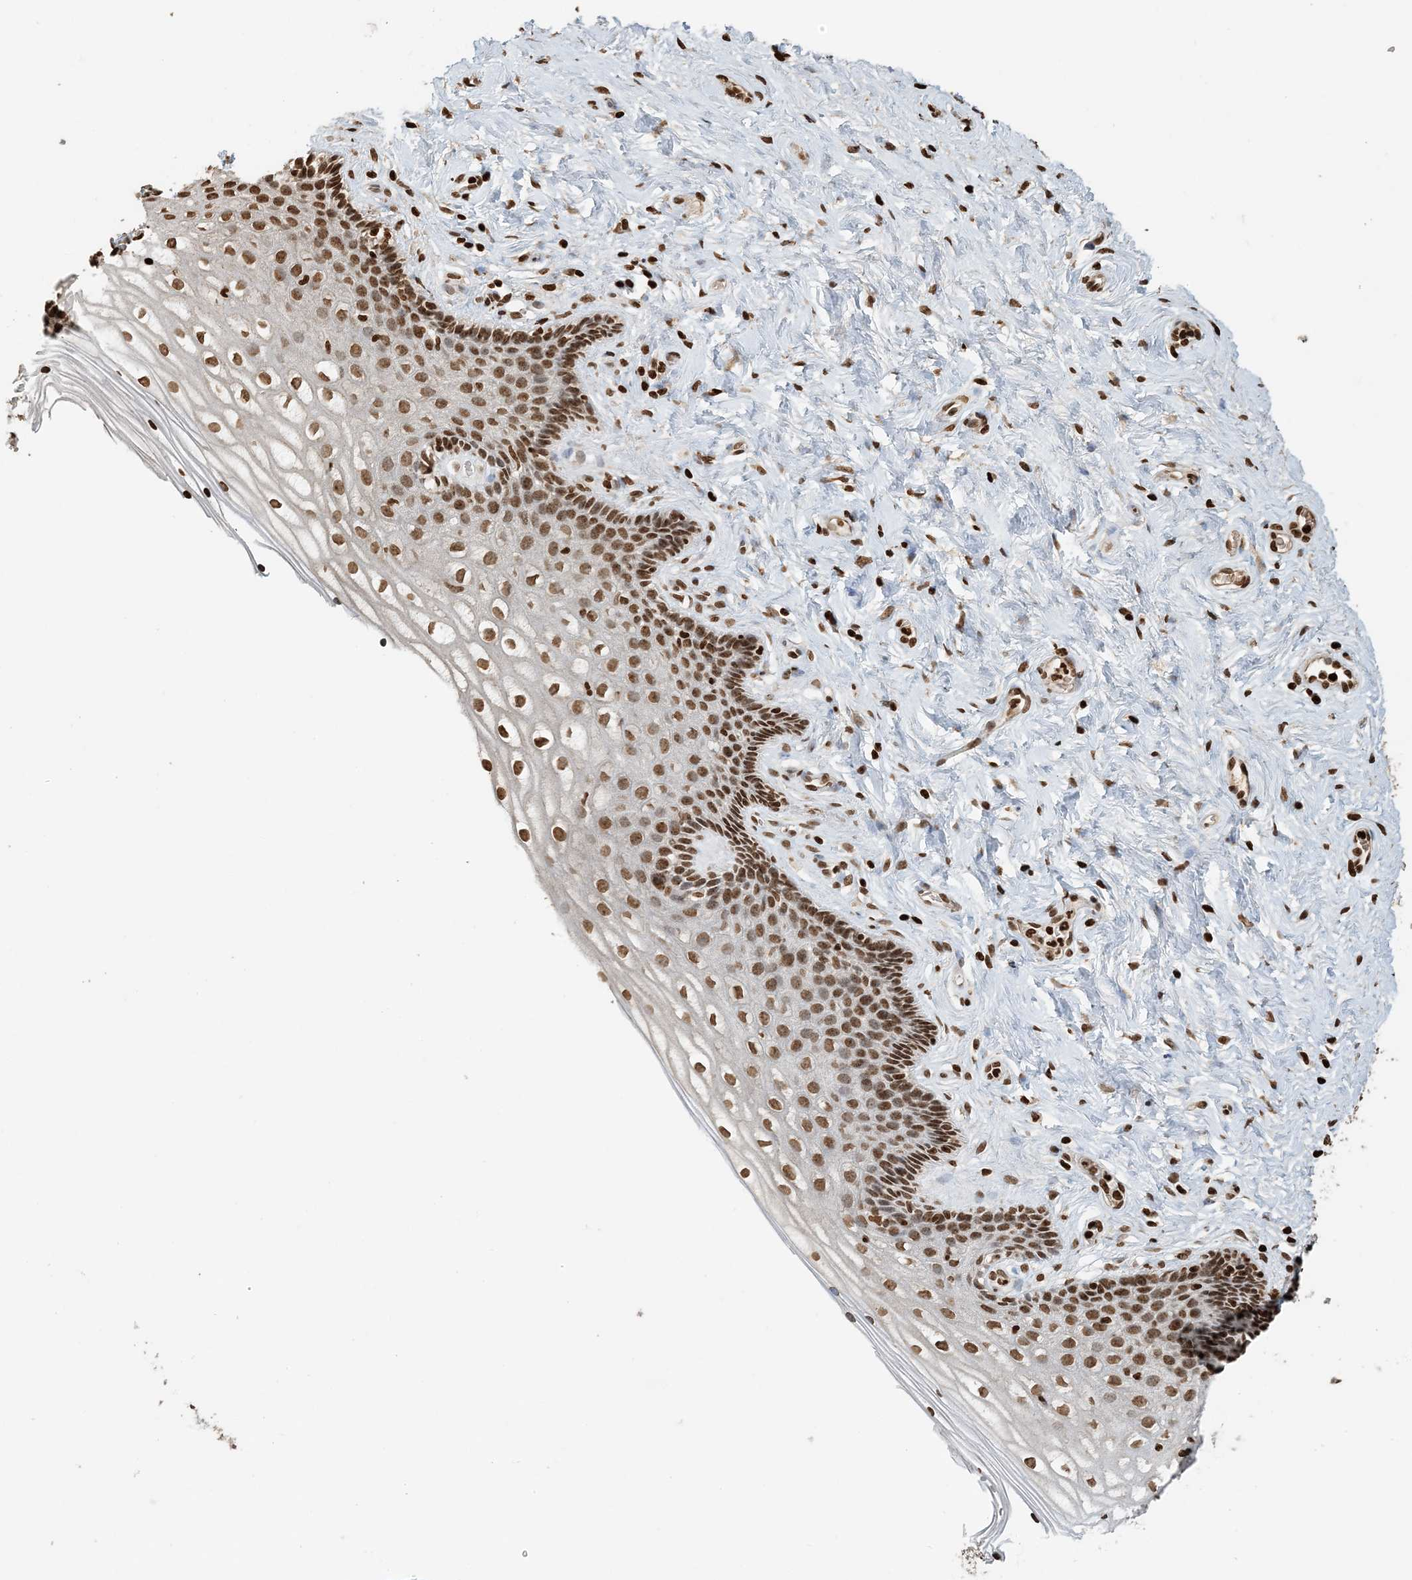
{"staining": {"intensity": "moderate", "quantity": ">75%", "location": "nuclear"}, "tissue": "cervix", "cell_type": "Glandular cells", "image_type": "normal", "snomed": [{"axis": "morphology", "description": "Normal tissue, NOS"}, {"axis": "topography", "description": "Cervix"}], "caption": "Protein analysis of normal cervix exhibits moderate nuclear staining in approximately >75% of glandular cells.", "gene": "H3", "patient": {"sex": "female", "age": 33}}